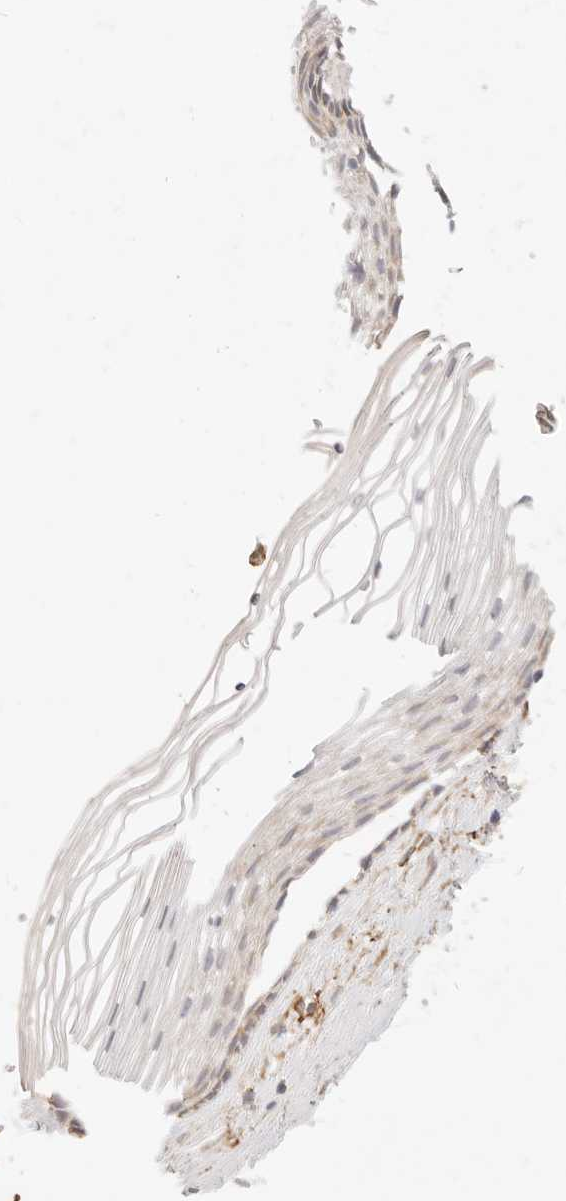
{"staining": {"intensity": "weak", "quantity": "25%-75%", "location": "cytoplasmic/membranous"}, "tissue": "vagina", "cell_type": "Squamous epithelial cells", "image_type": "normal", "snomed": [{"axis": "morphology", "description": "Normal tissue, NOS"}, {"axis": "topography", "description": "Vagina"}], "caption": "Weak cytoplasmic/membranous protein expression is present in approximately 25%-75% of squamous epithelial cells in vagina. (DAB (3,3'-diaminobenzidine) IHC, brown staining for protein, blue staining for nuclei).", "gene": "TMTC2", "patient": {"sex": "female", "age": 46}}